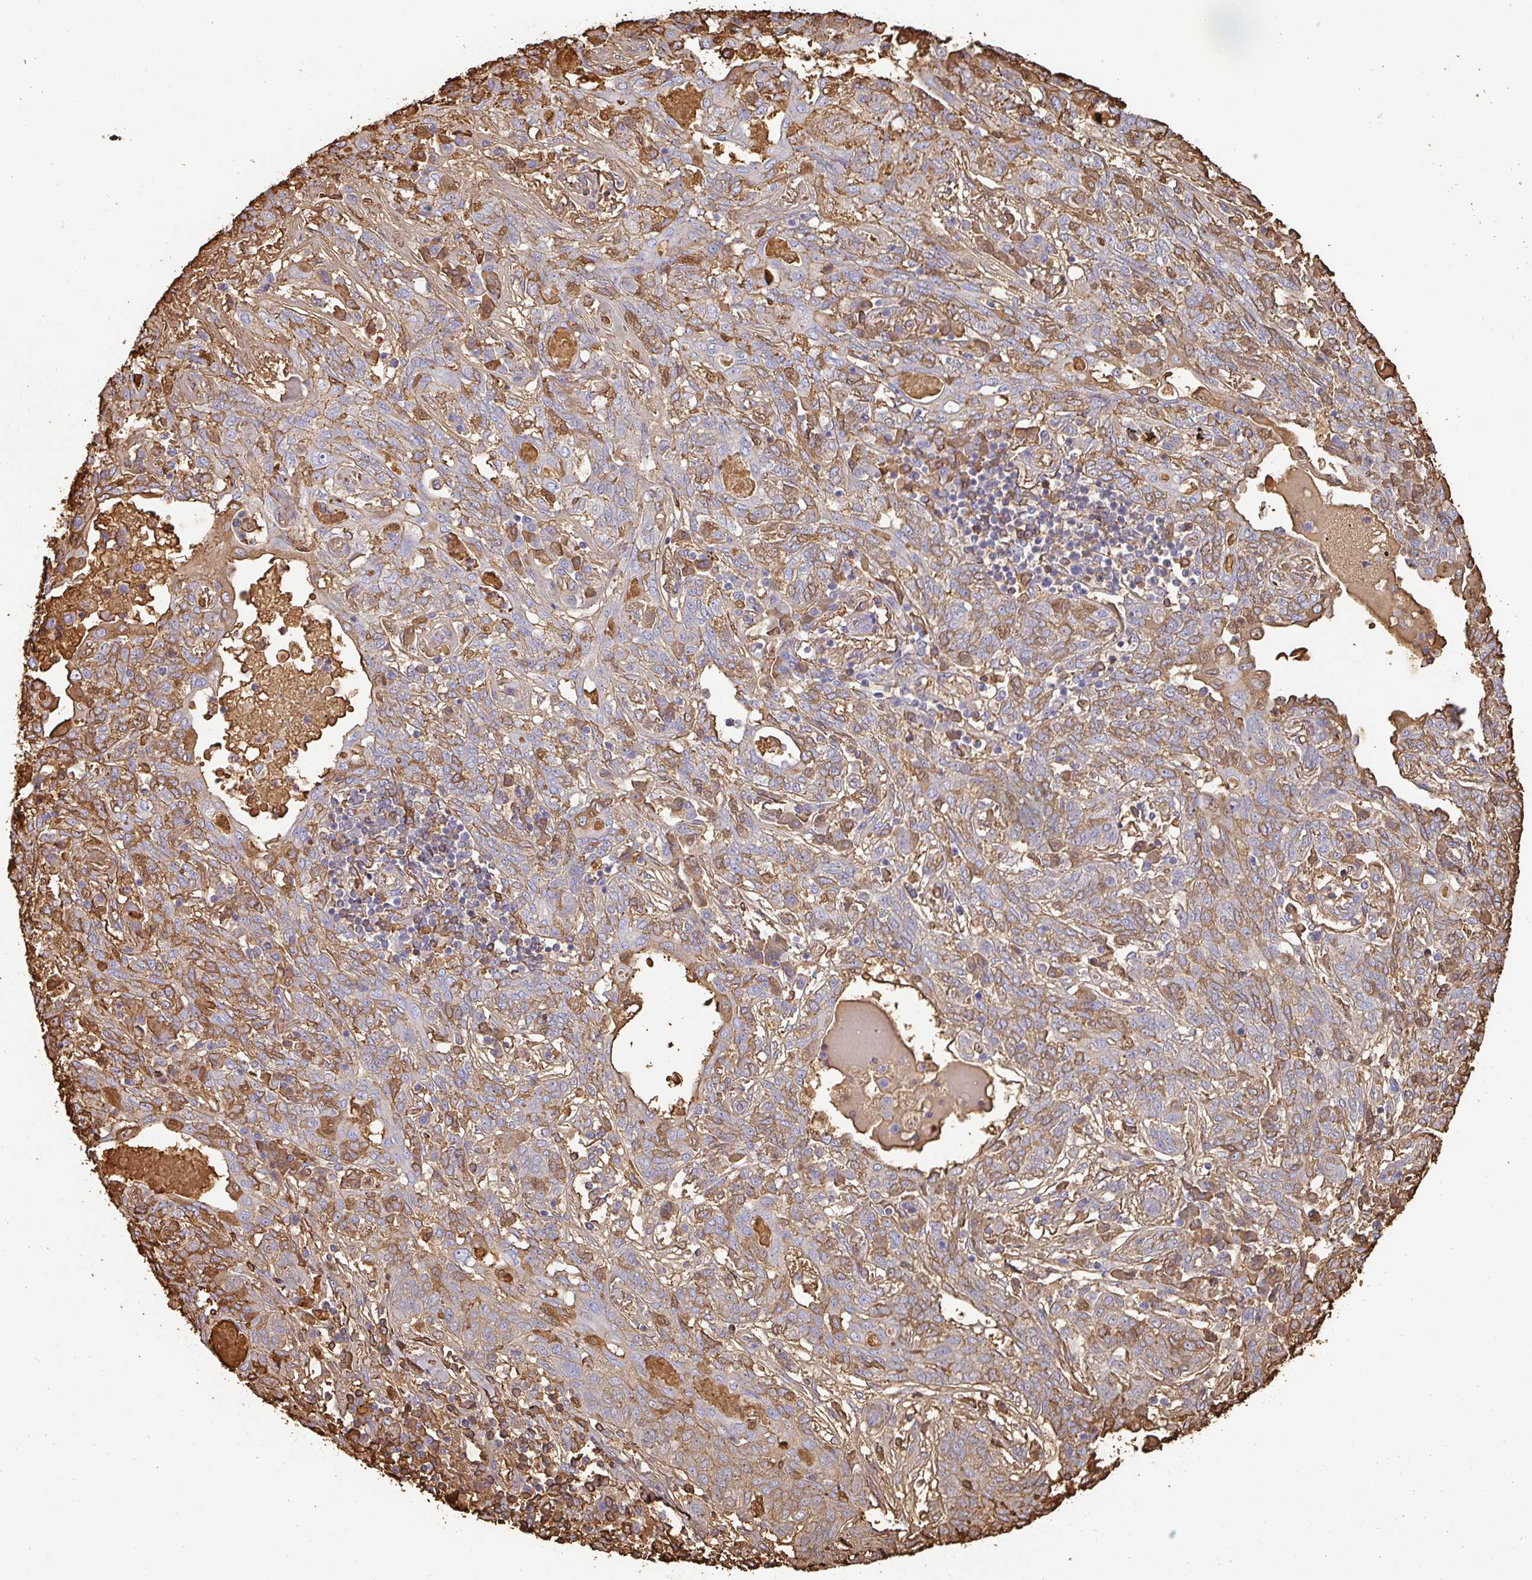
{"staining": {"intensity": "weak", "quantity": "25%-75%", "location": "cytoplasmic/membranous,nuclear"}, "tissue": "lung cancer", "cell_type": "Tumor cells", "image_type": "cancer", "snomed": [{"axis": "morphology", "description": "Squamous cell carcinoma, NOS"}, {"axis": "topography", "description": "Lung"}], "caption": "Immunohistochemistry (IHC) micrograph of human lung cancer (squamous cell carcinoma) stained for a protein (brown), which demonstrates low levels of weak cytoplasmic/membranous and nuclear expression in approximately 25%-75% of tumor cells.", "gene": "ALB", "patient": {"sex": "female", "age": 70}}